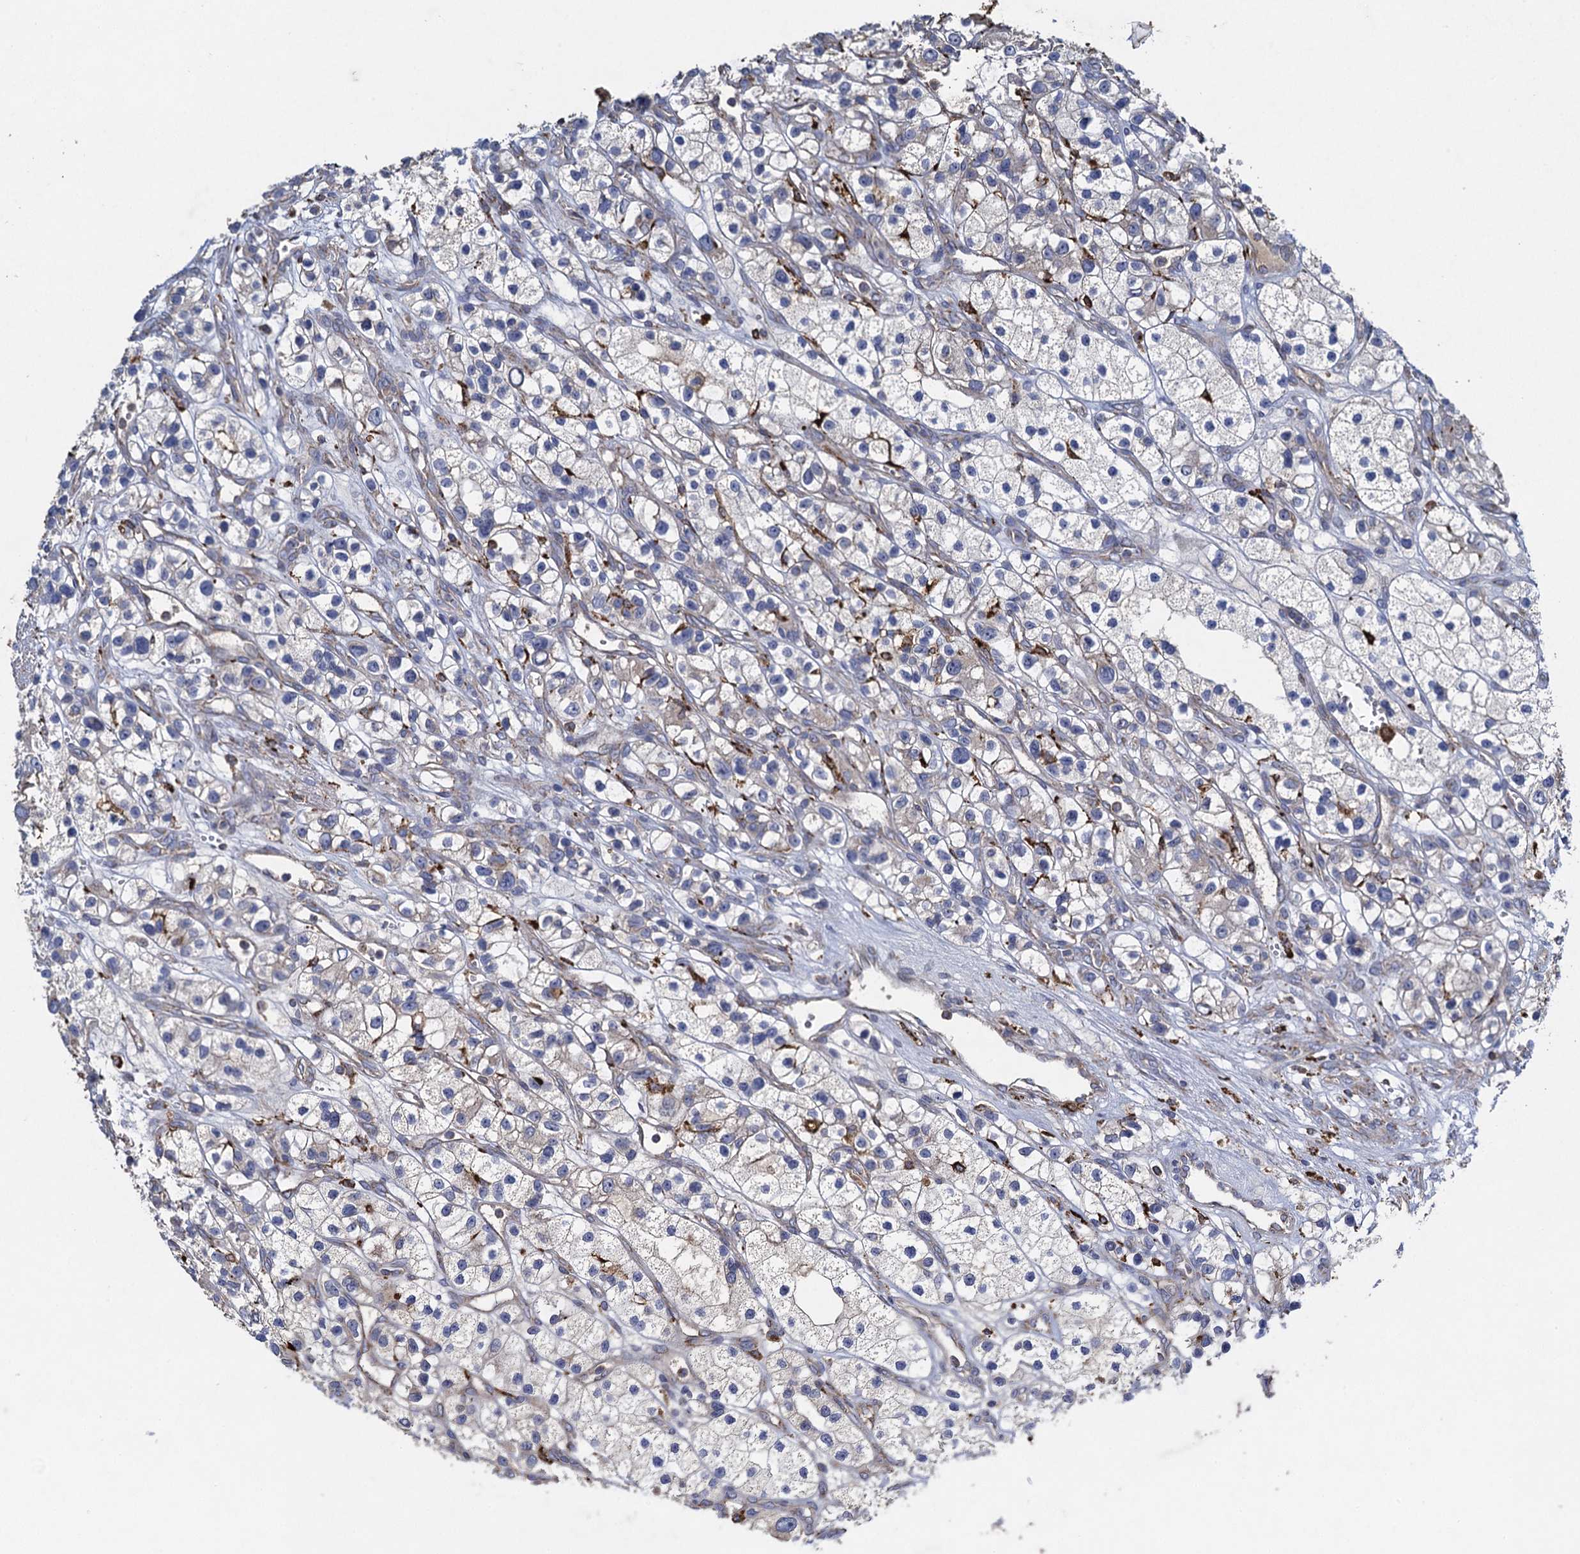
{"staining": {"intensity": "negative", "quantity": "none", "location": "none"}, "tissue": "renal cancer", "cell_type": "Tumor cells", "image_type": "cancer", "snomed": [{"axis": "morphology", "description": "Adenocarcinoma, NOS"}, {"axis": "topography", "description": "Kidney"}], "caption": "Tumor cells are negative for brown protein staining in renal adenocarcinoma.", "gene": "TXNDC11", "patient": {"sex": "female", "age": 57}}